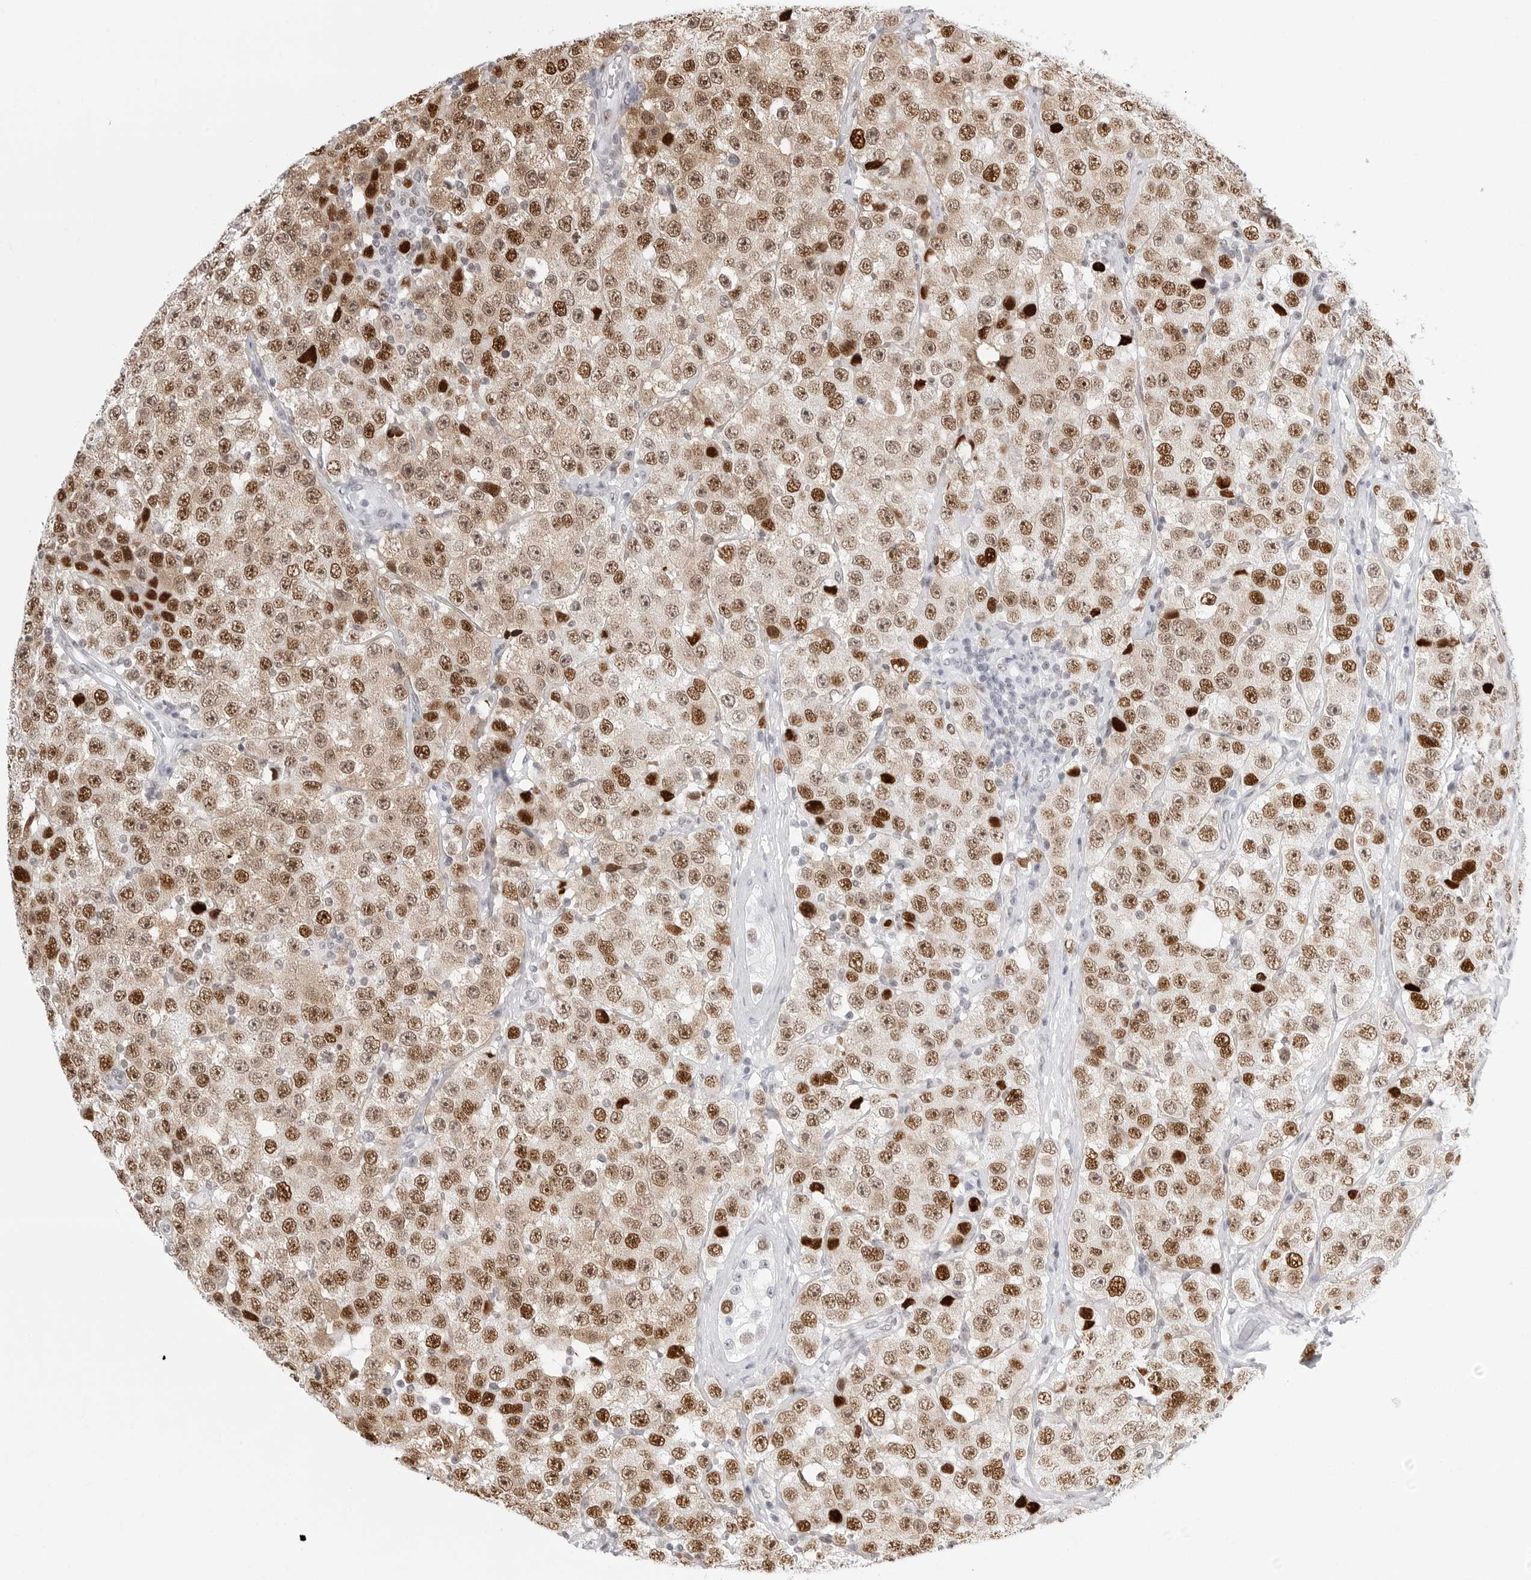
{"staining": {"intensity": "moderate", "quantity": ">75%", "location": "nuclear"}, "tissue": "testis cancer", "cell_type": "Tumor cells", "image_type": "cancer", "snomed": [{"axis": "morphology", "description": "Seminoma, NOS"}, {"axis": "morphology", "description": "Carcinoma, Embryonal, NOS"}, {"axis": "topography", "description": "Testis"}], "caption": "Protein expression by immunohistochemistry (IHC) reveals moderate nuclear staining in approximately >75% of tumor cells in seminoma (testis).", "gene": "NASP", "patient": {"sex": "male", "age": 28}}